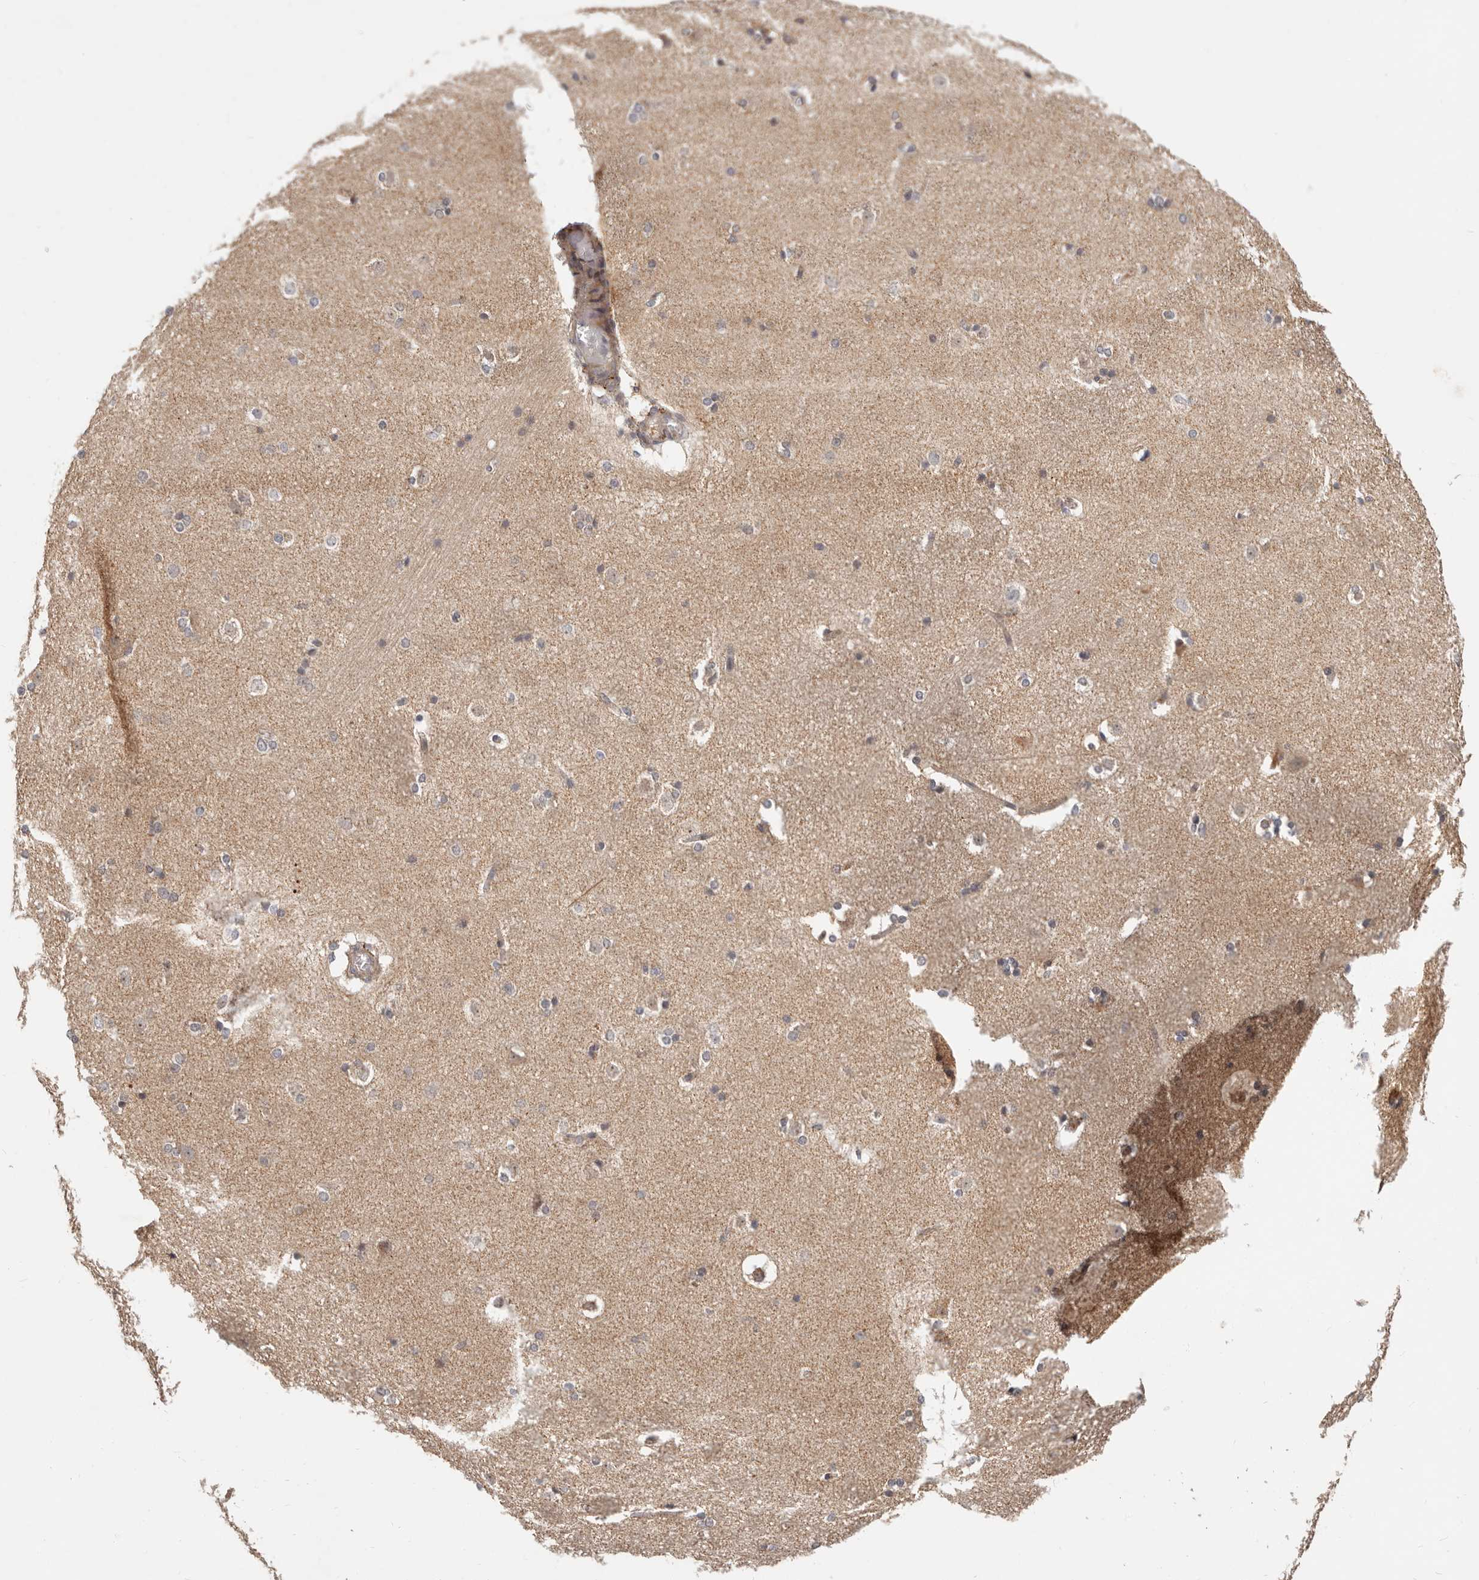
{"staining": {"intensity": "weak", "quantity": "<25%", "location": "cytoplasmic/membranous"}, "tissue": "caudate", "cell_type": "Glial cells", "image_type": "normal", "snomed": [{"axis": "morphology", "description": "Normal tissue, NOS"}, {"axis": "topography", "description": "Lateral ventricle wall"}], "caption": "The micrograph demonstrates no staining of glial cells in normal caudate.", "gene": "ZRANB1", "patient": {"sex": "female", "age": 19}}